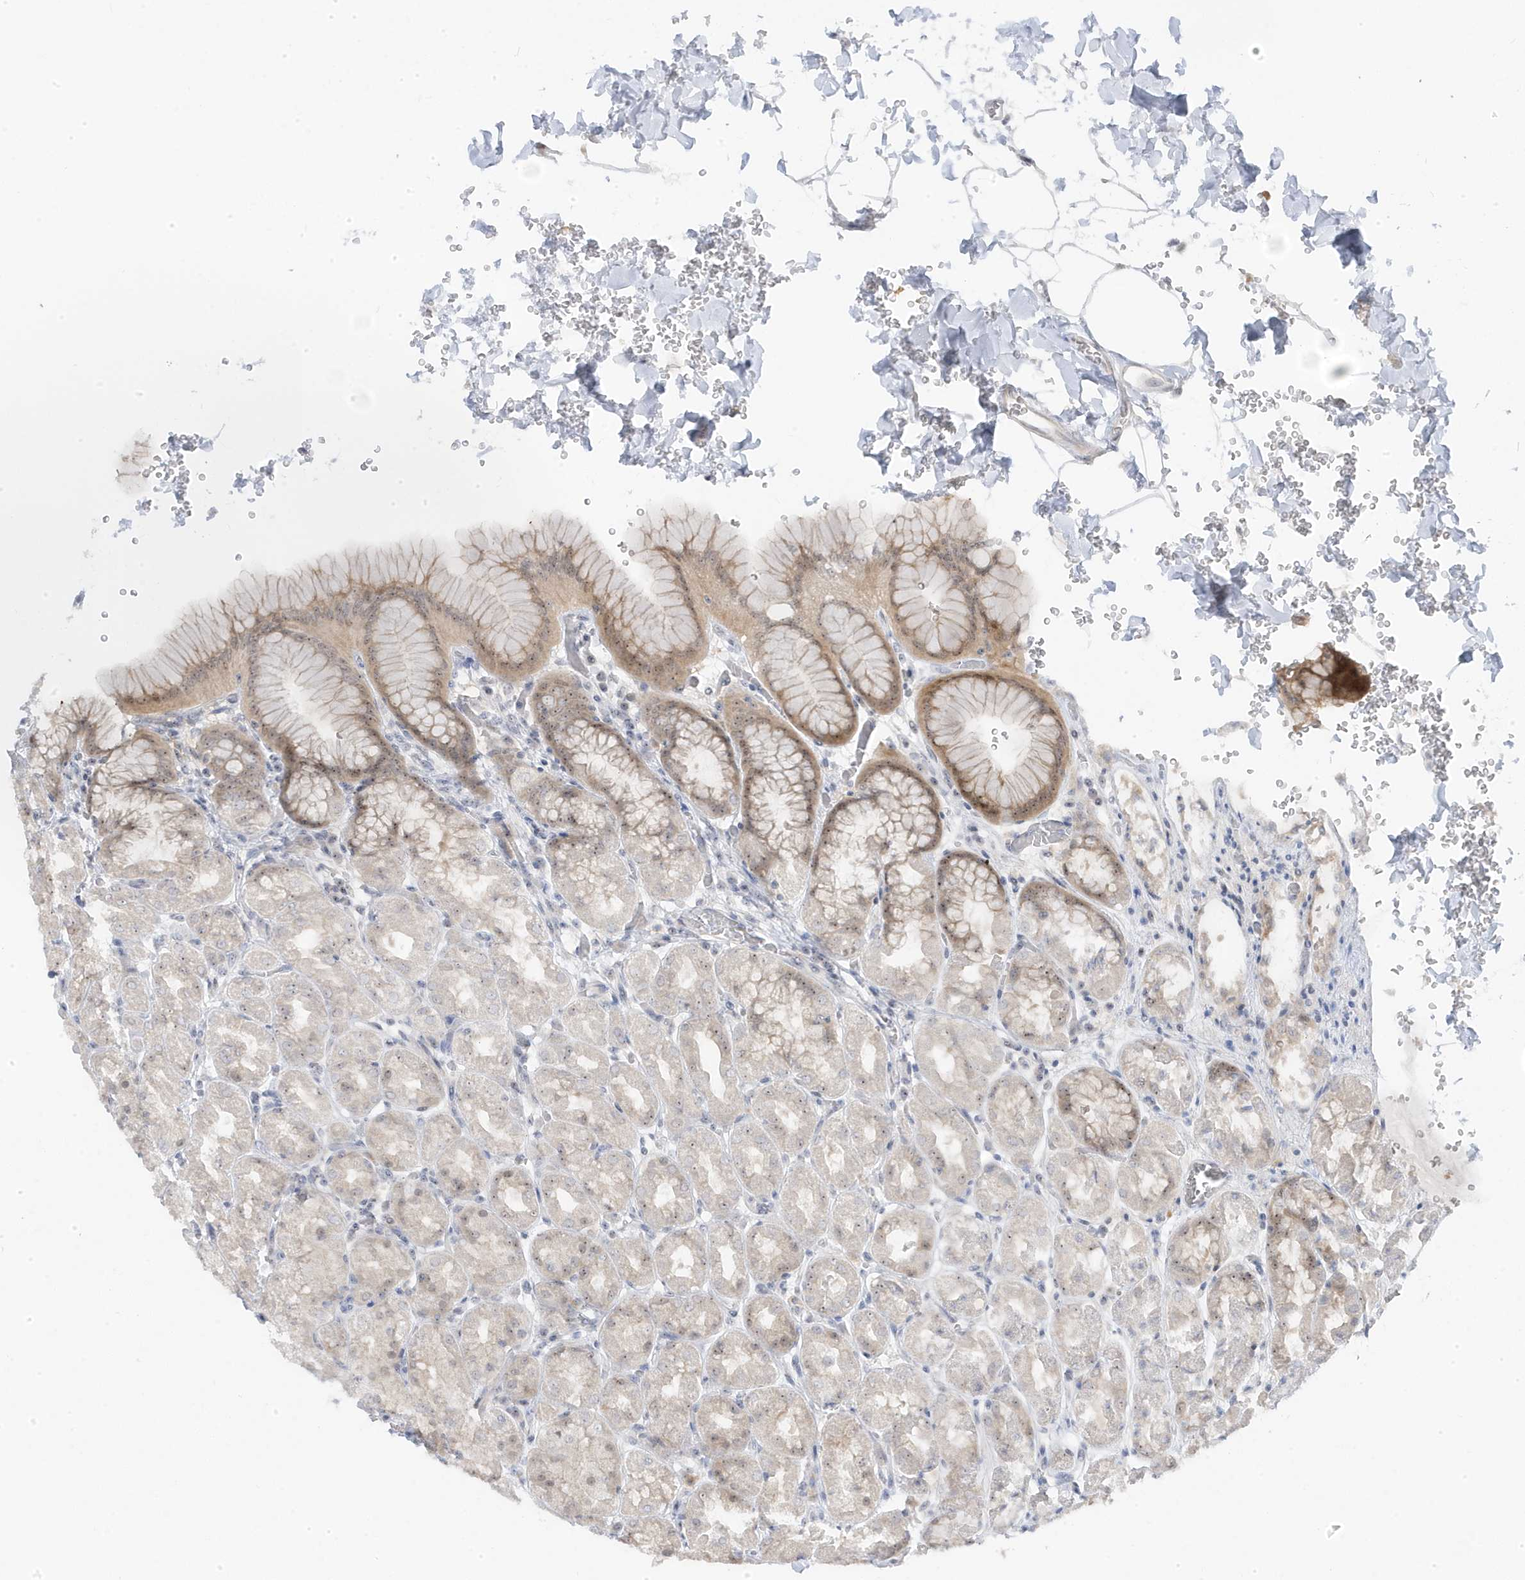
{"staining": {"intensity": "moderate", "quantity": "25%-75%", "location": "cytoplasmic/membranous,nuclear"}, "tissue": "stomach", "cell_type": "Glandular cells", "image_type": "normal", "snomed": [{"axis": "morphology", "description": "Normal tissue, NOS"}, {"axis": "topography", "description": "Stomach"}], "caption": "Glandular cells demonstrate medium levels of moderate cytoplasmic/membranous,nuclear positivity in about 25%-75% of cells in normal stomach. The protein is stained brown, and the nuclei are stained in blue (DAB (3,3'-diaminobenzidine) IHC with brightfield microscopy, high magnification).", "gene": "TSEN15", "patient": {"sex": "male", "age": 42}}